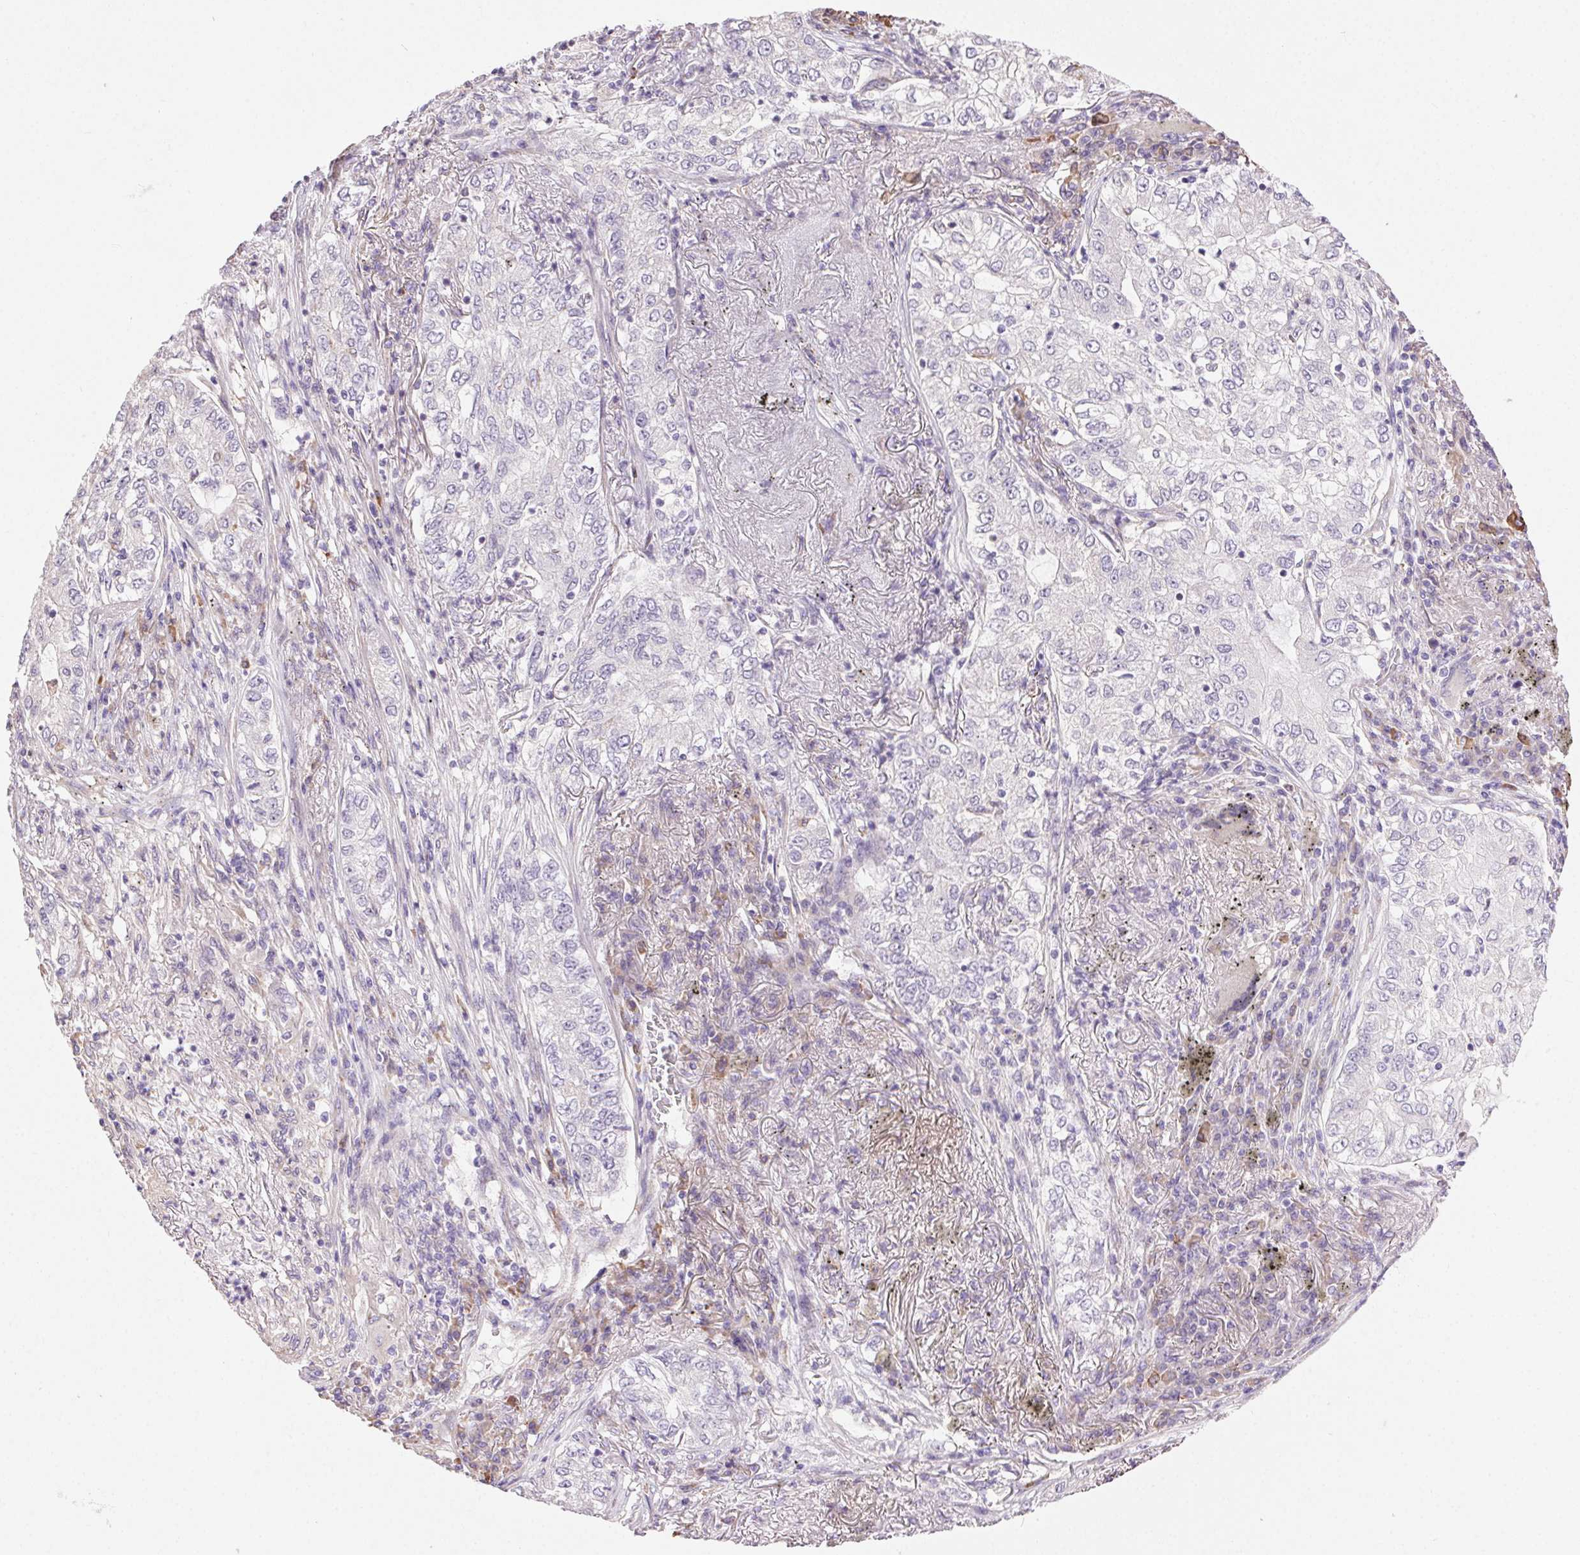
{"staining": {"intensity": "negative", "quantity": "none", "location": "none"}, "tissue": "lung cancer", "cell_type": "Tumor cells", "image_type": "cancer", "snomed": [{"axis": "morphology", "description": "Adenocarcinoma, NOS"}, {"axis": "topography", "description": "Lung"}], "caption": "Immunohistochemistry micrograph of neoplastic tissue: human lung cancer stained with DAB (3,3'-diaminobenzidine) displays no significant protein positivity in tumor cells.", "gene": "SNX31", "patient": {"sex": "female", "age": 73}}